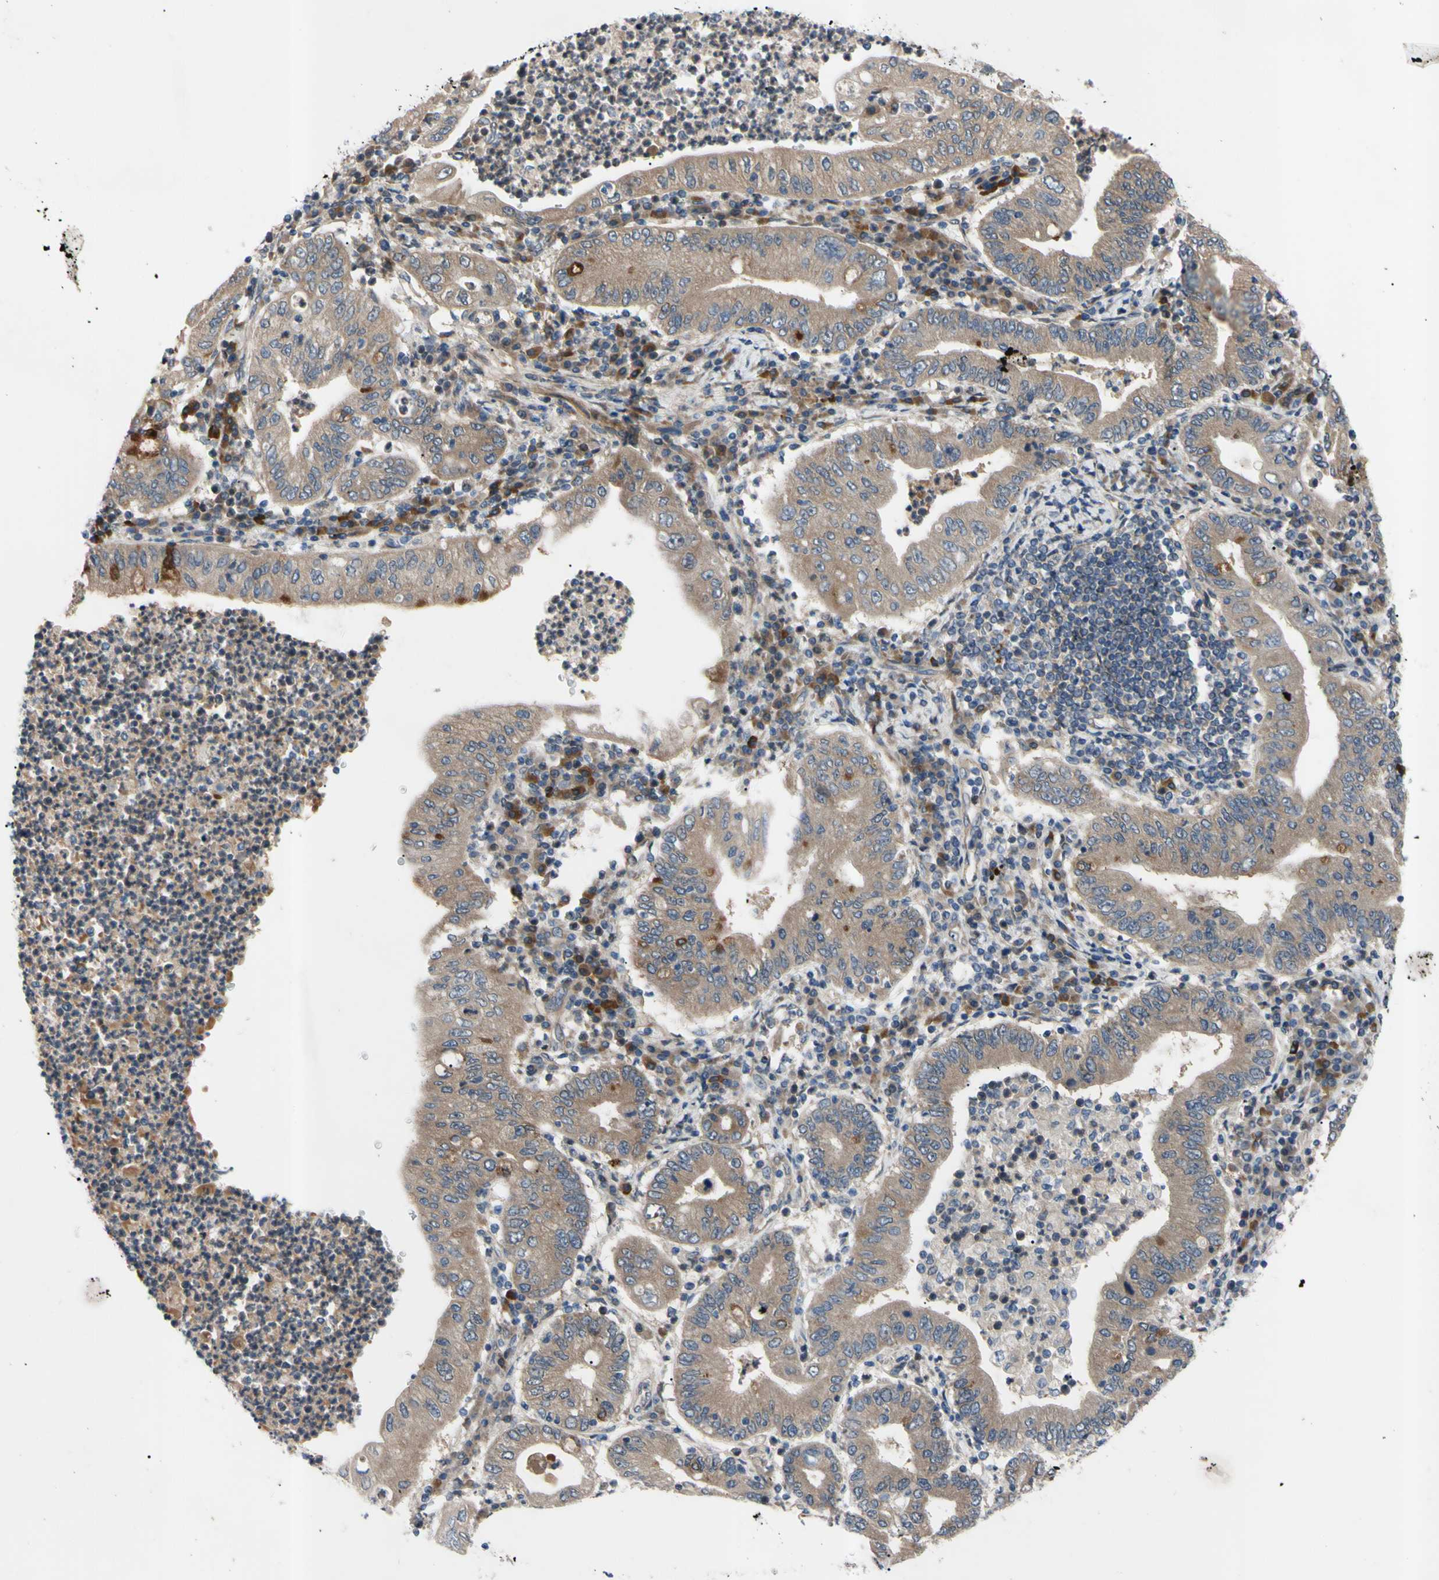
{"staining": {"intensity": "moderate", "quantity": ">75%", "location": "cytoplasmic/membranous"}, "tissue": "stomach cancer", "cell_type": "Tumor cells", "image_type": "cancer", "snomed": [{"axis": "morphology", "description": "Normal tissue, NOS"}, {"axis": "morphology", "description": "Adenocarcinoma, NOS"}, {"axis": "topography", "description": "Esophagus"}, {"axis": "topography", "description": "Stomach, upper"}, {"axis": "topography", "description": "Peripheral nerve tissue"}], "caption": "This is a micrograph of immunohistochemistry (IHC) staining of stomach adenocarcinoma, which shows moderate staining in the cytoplasmic/membranous of tumor cells.", "gene": "SVIL", "patient": {"sex": "male", "age": 62}}